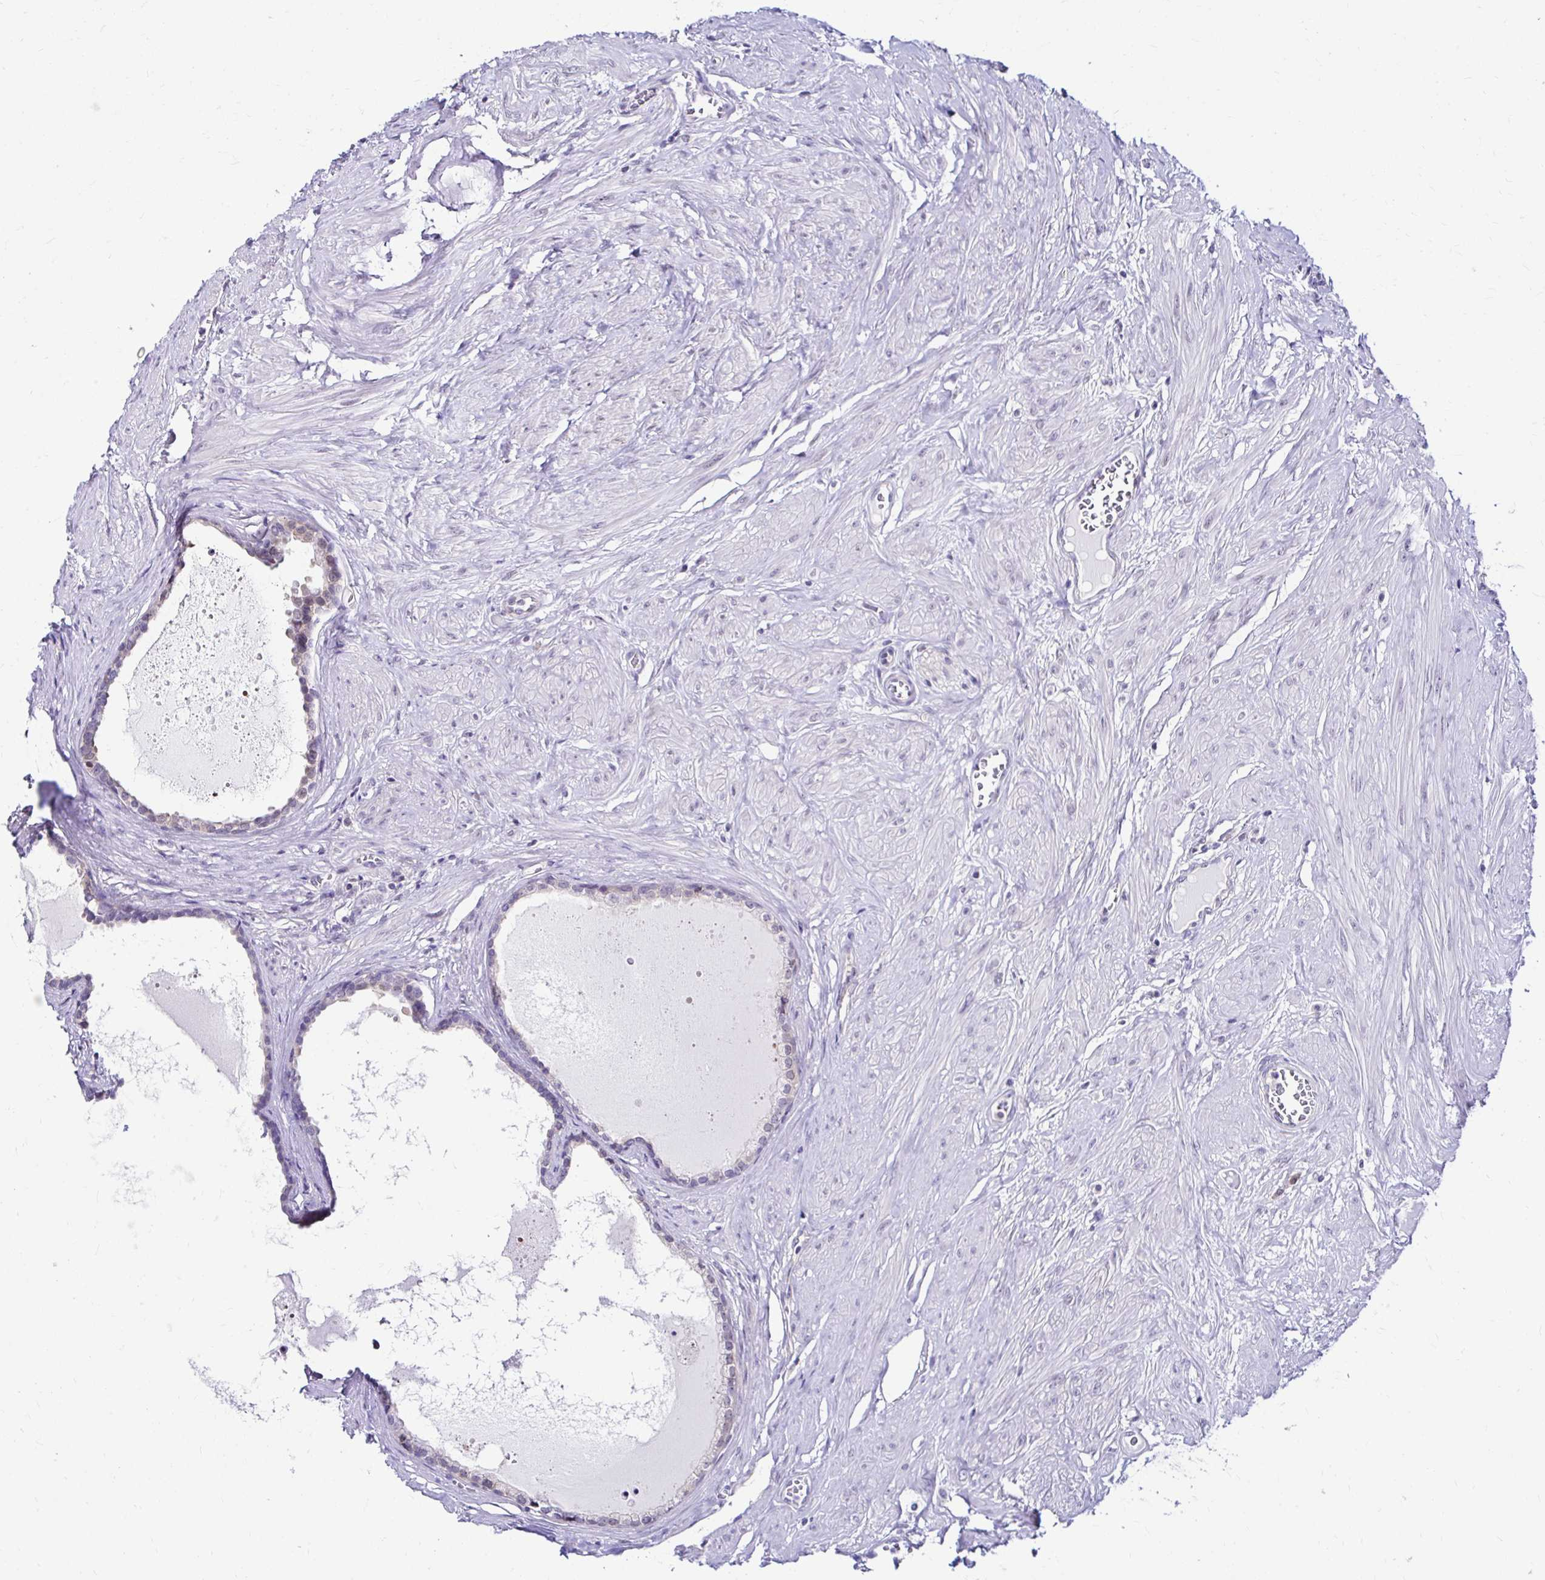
{"staining": {"intensity": "weak", "quantity": "<25%", "location": "nuclear"}, "tissue": "prostate", "cell_type": "Glandular cells", "image_type": "normal", "snomed": [{"axis": "morphology", "description": "Normal tissue, NOS"}, {"axis": "topography", "description": "Prostate"}, {"axis": "topography", "description": "Peripheral nerve tissue"}], "caption": "IHC photomicrograph of benign prostate: human prostate stained with DAB demonstrates no significant protein staining in glandular cells.", "gene": "PSMD3", "patient": {"sex": "male", "age": 55}}